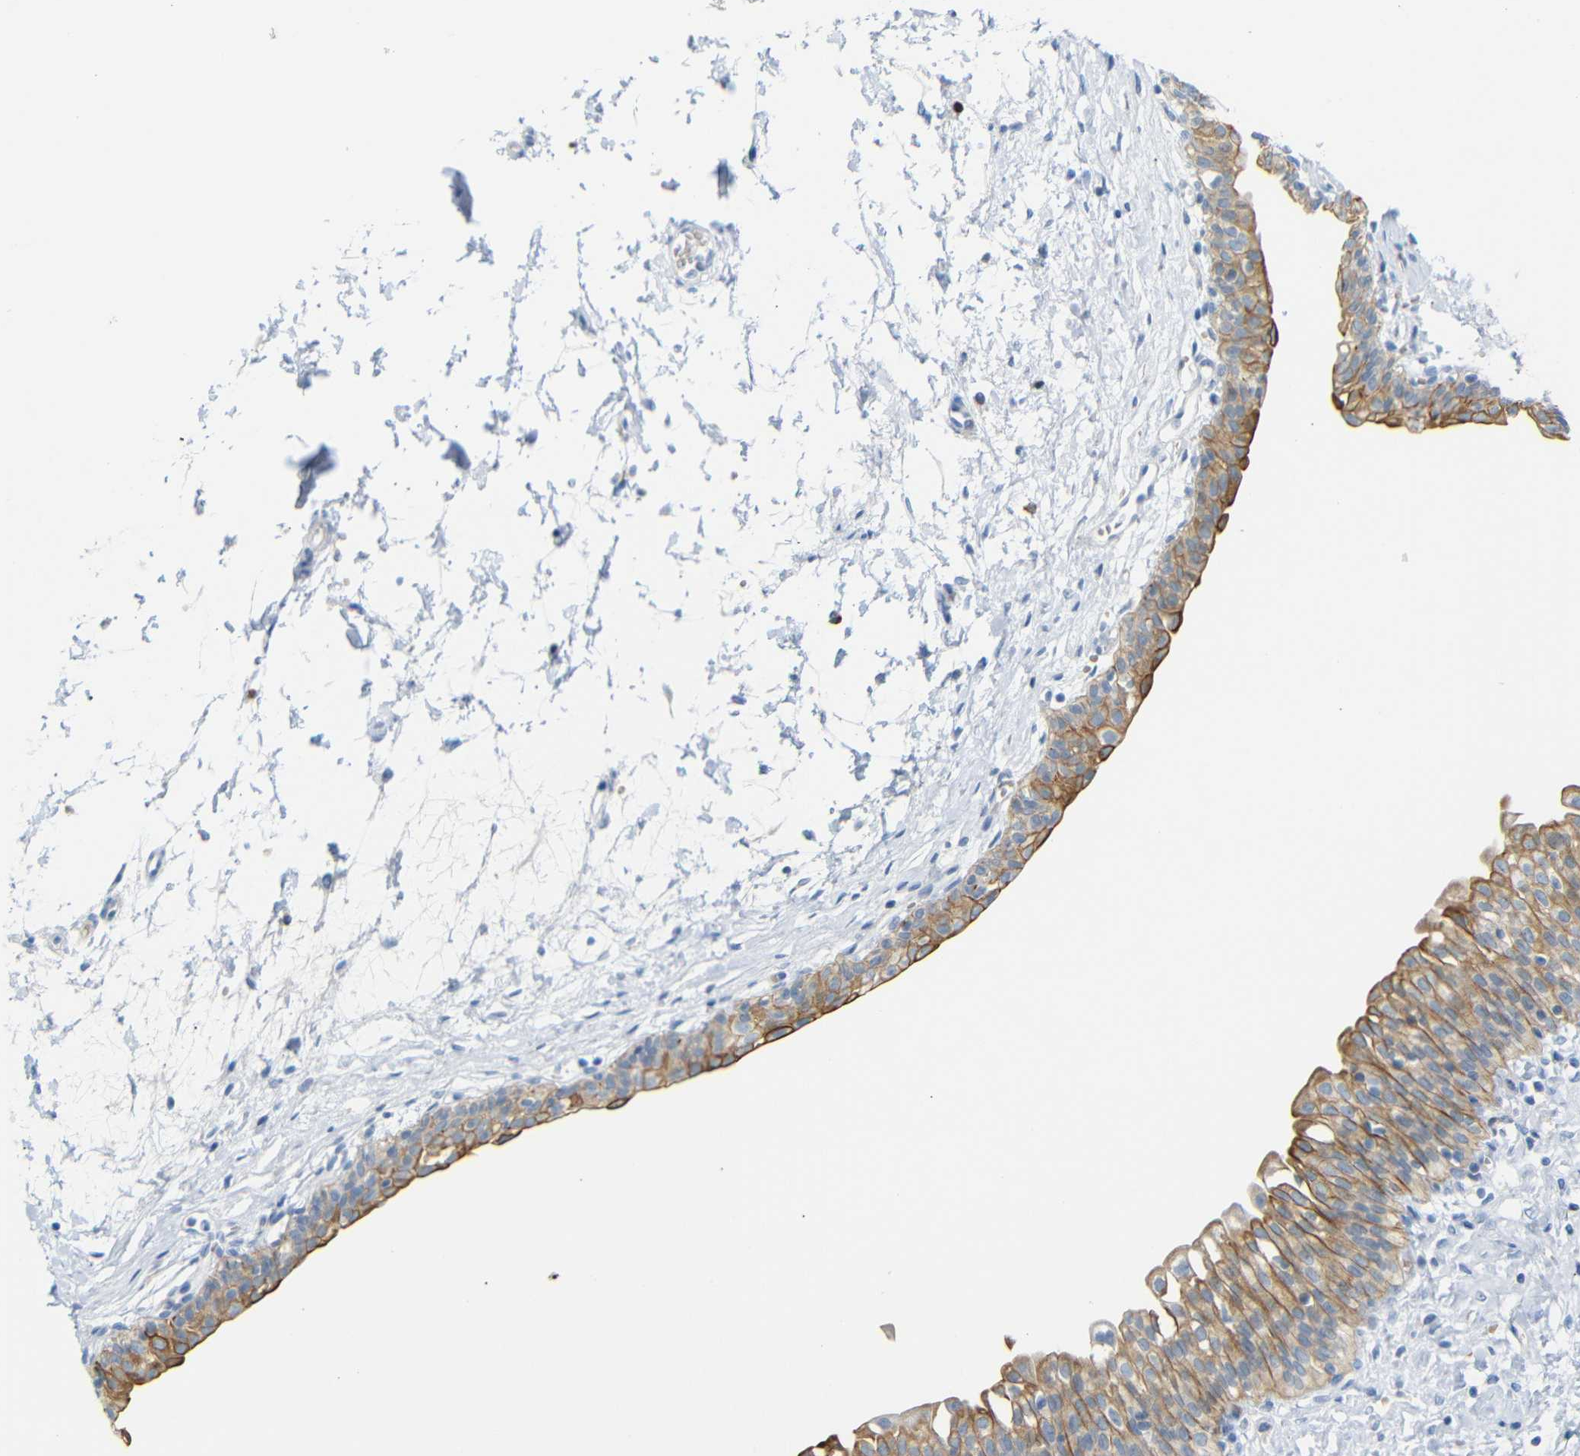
{"staining": {"intensity": "moderate", "quantity": ">75%", "location": "cytoplasmic/membranous"}, "tissue": "urinary bladder", "cell_type": "Urothelial cells", "image_type": "normal", "snomed": [{"axis": "morphology", "description": "Normal tissue, NOS"}, {"axis": "topography", "description": "Urinary bladder"}], "caption": "This histopathology image exhibits IHC staining of normal urinary bladder, with medium moderate cytoplasmic/membranous positivity in approximately >75% of urothelial cells.", "gene": "DYNAP", "patient": {"sex": "male", "age": 55}}